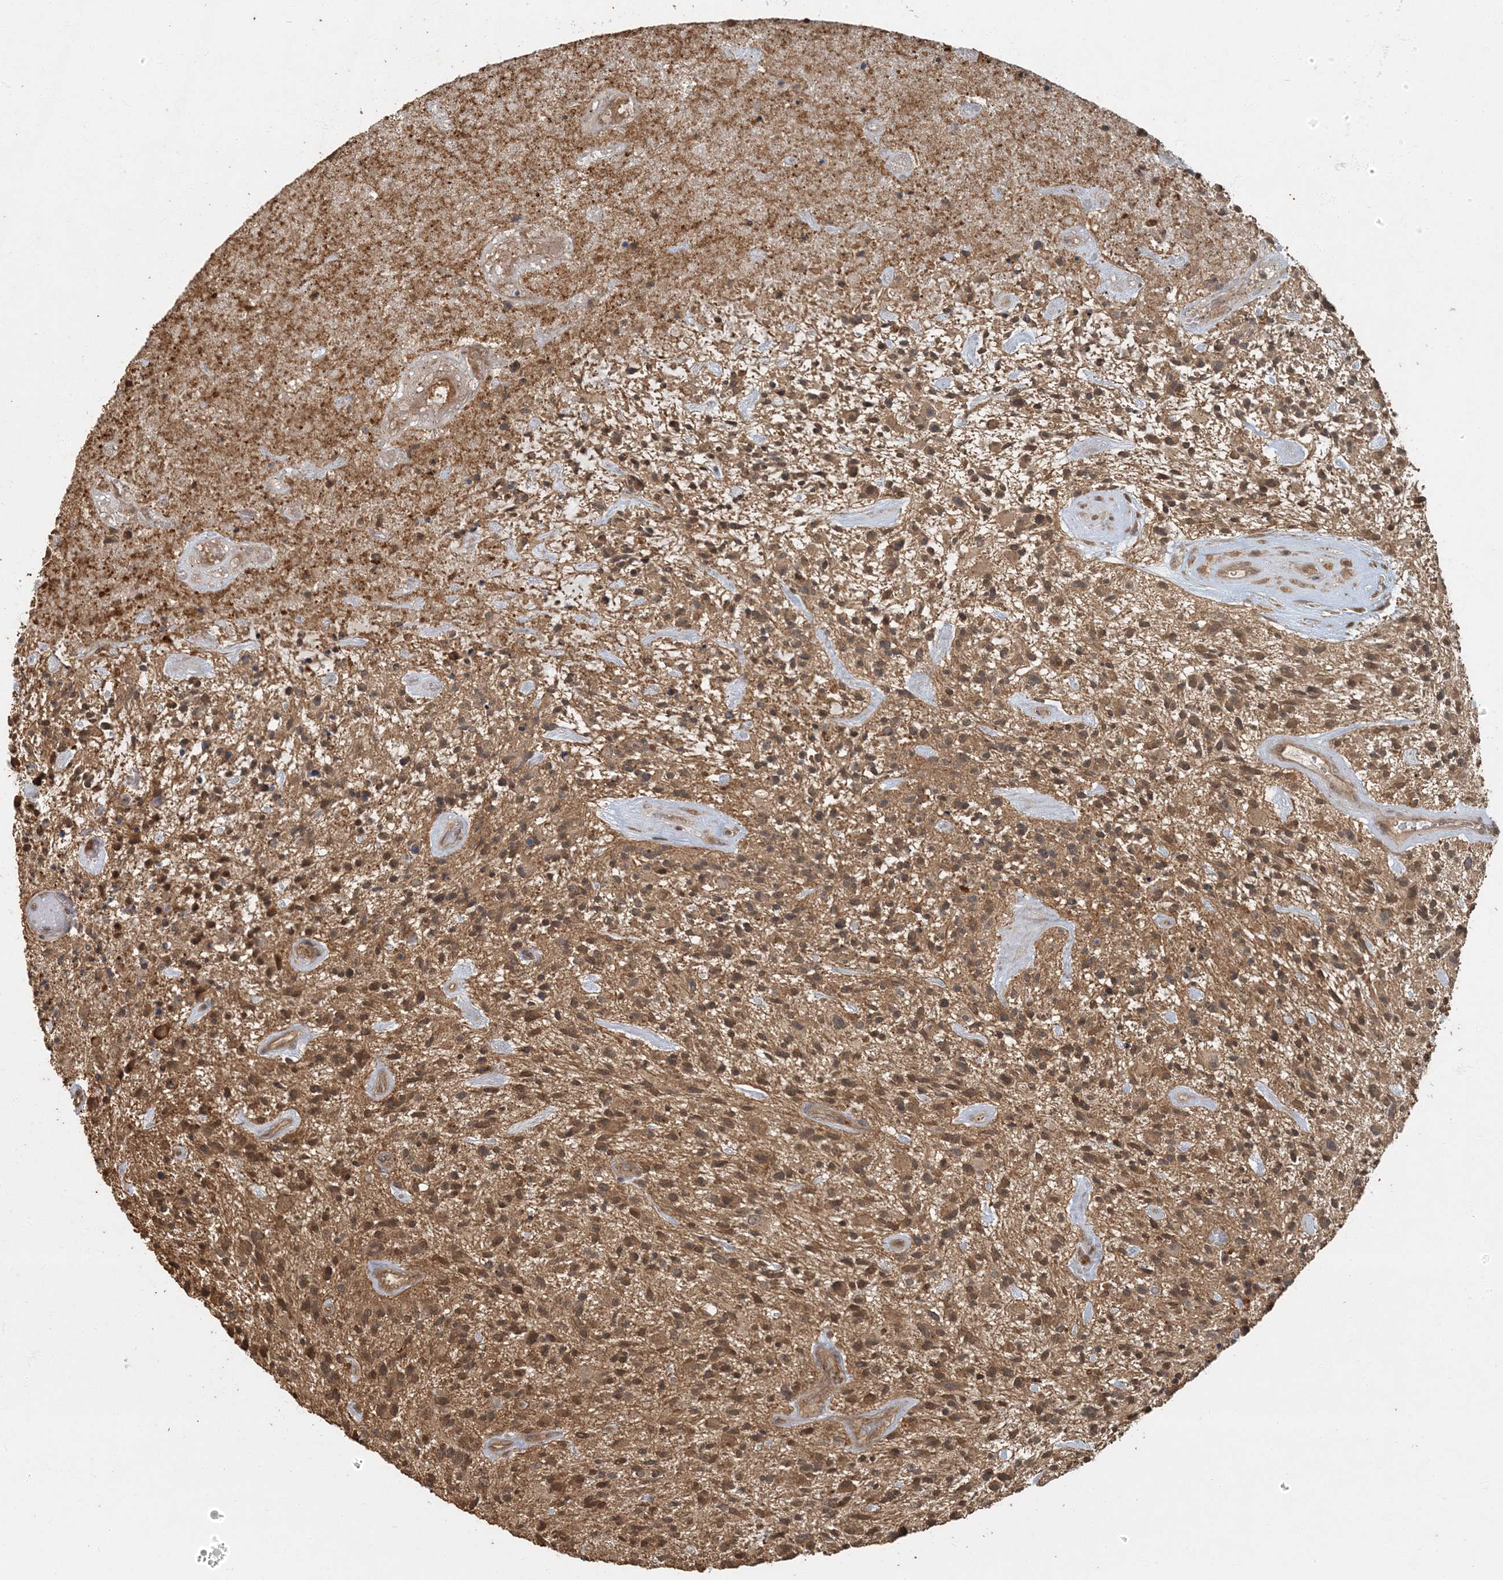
{"staining": {"intensity": "moderate", "quantity": ">75%", "location": "cytoplasmic/membranous"}, "tissue": "glioma", "cell_type": "Tumor cells", "image_type": "cancer", "snomed": [{"axis": "morphology", "description": "Glioma, malignant, High grade"}, {"axis": "topography", "description": "Brain"}], "caption": "Approximately >75% of tumor cells in high-grade glioma (malignant) reveal moderate cytoplasmic/membranous protein positivity as visualized by brown immunohistochemical staining.", "gene": "AK9", "patient": {"sex": "male", "age": 47}}